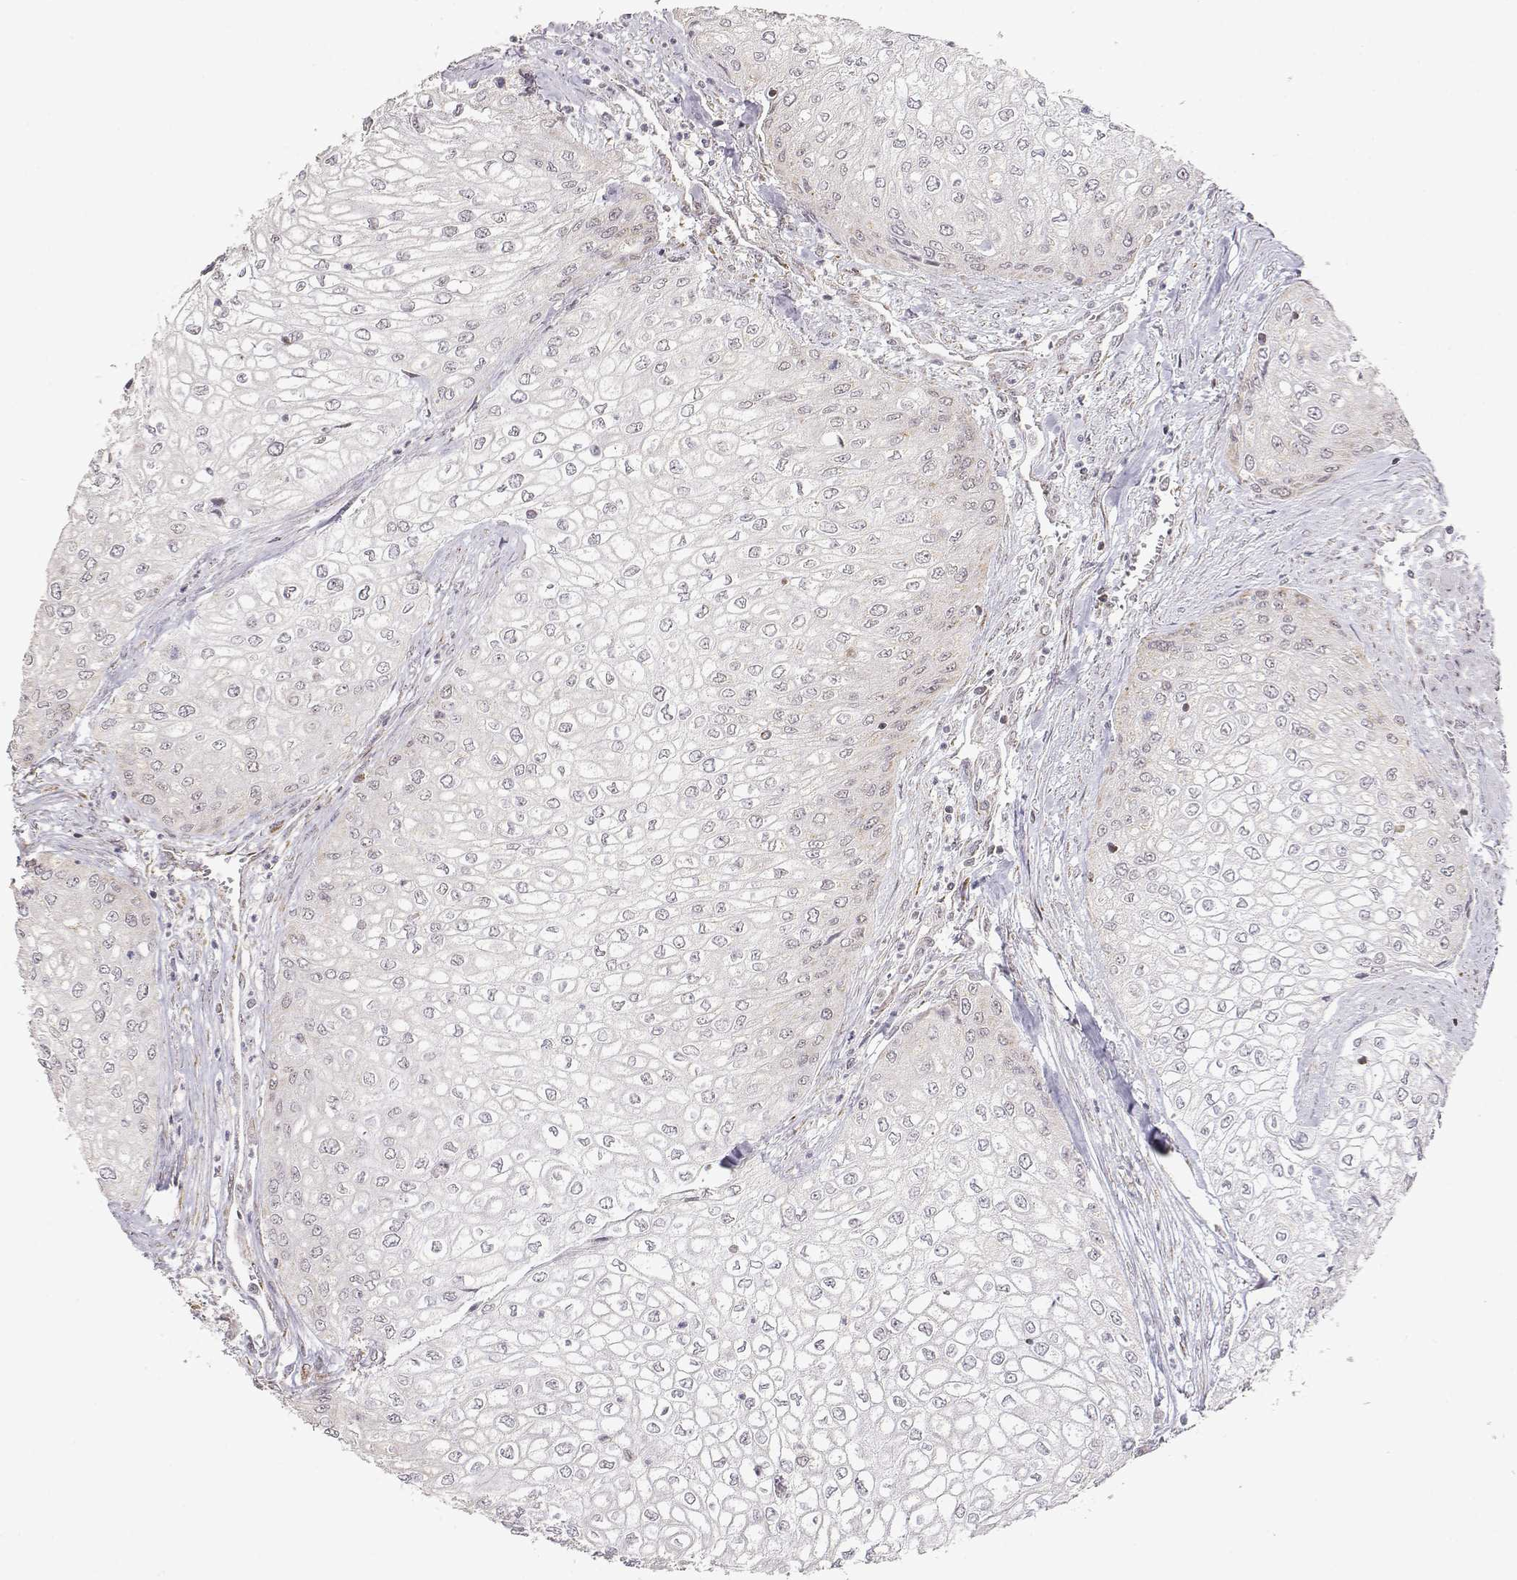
{"staining": {"intensity": "negative", "quantity": "none", "location": "none"}, "tissue": "urothelial cancer", "cell_type": "Tumor cells", "image_type": "cancer", "snomed": [{"axis": "morphology", "description": "Urothelial carcinoma, High grade"}, {"axis": "topography", "description": "Urinary bladder"}], "caption": "Immunohistochemical staining of urothelial cancer displays no significant expression in tumor cells.", "gene": "EXOG", "patient": {"sex": "male", "age": 62}}